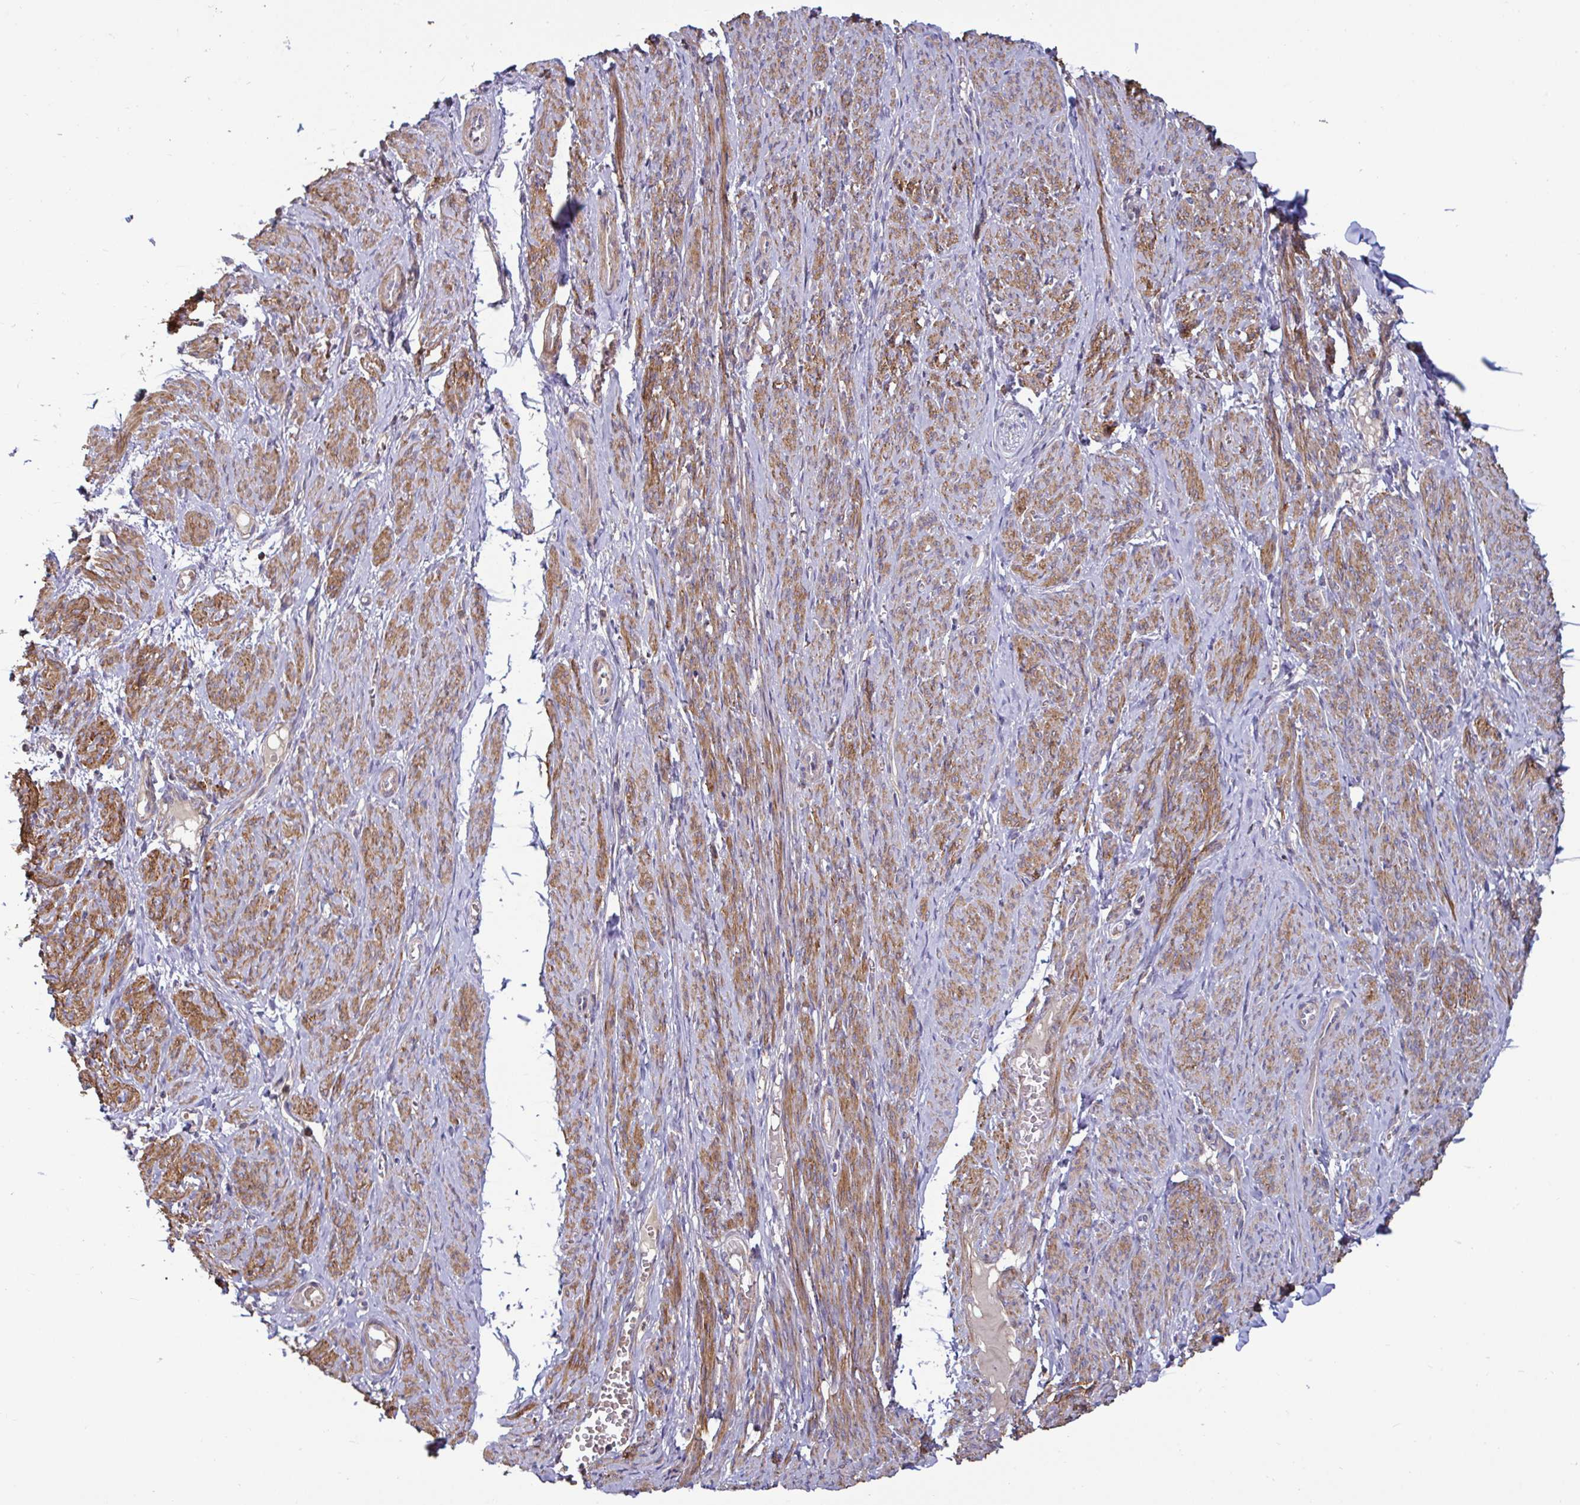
{"staining": {"intensity": "moderate", "quantity": ">75%", "location": "cytoplasmic/membranous"}, "tissue": "smooth muscle", "cell_type": "Smooth muscle cells", "image_type": "normal", "snomed": [{"axis": "morphology", "description": "Normal tissue, NOS"}, {"axis": "topography", "description": "Smooth muscle"}], "caption": "Smooth muscle stained with a protein marker shows moderate staining in smooth muscle cells.", "gene": "SPRY1", "patient": {"sex": "female", "age": 65}}